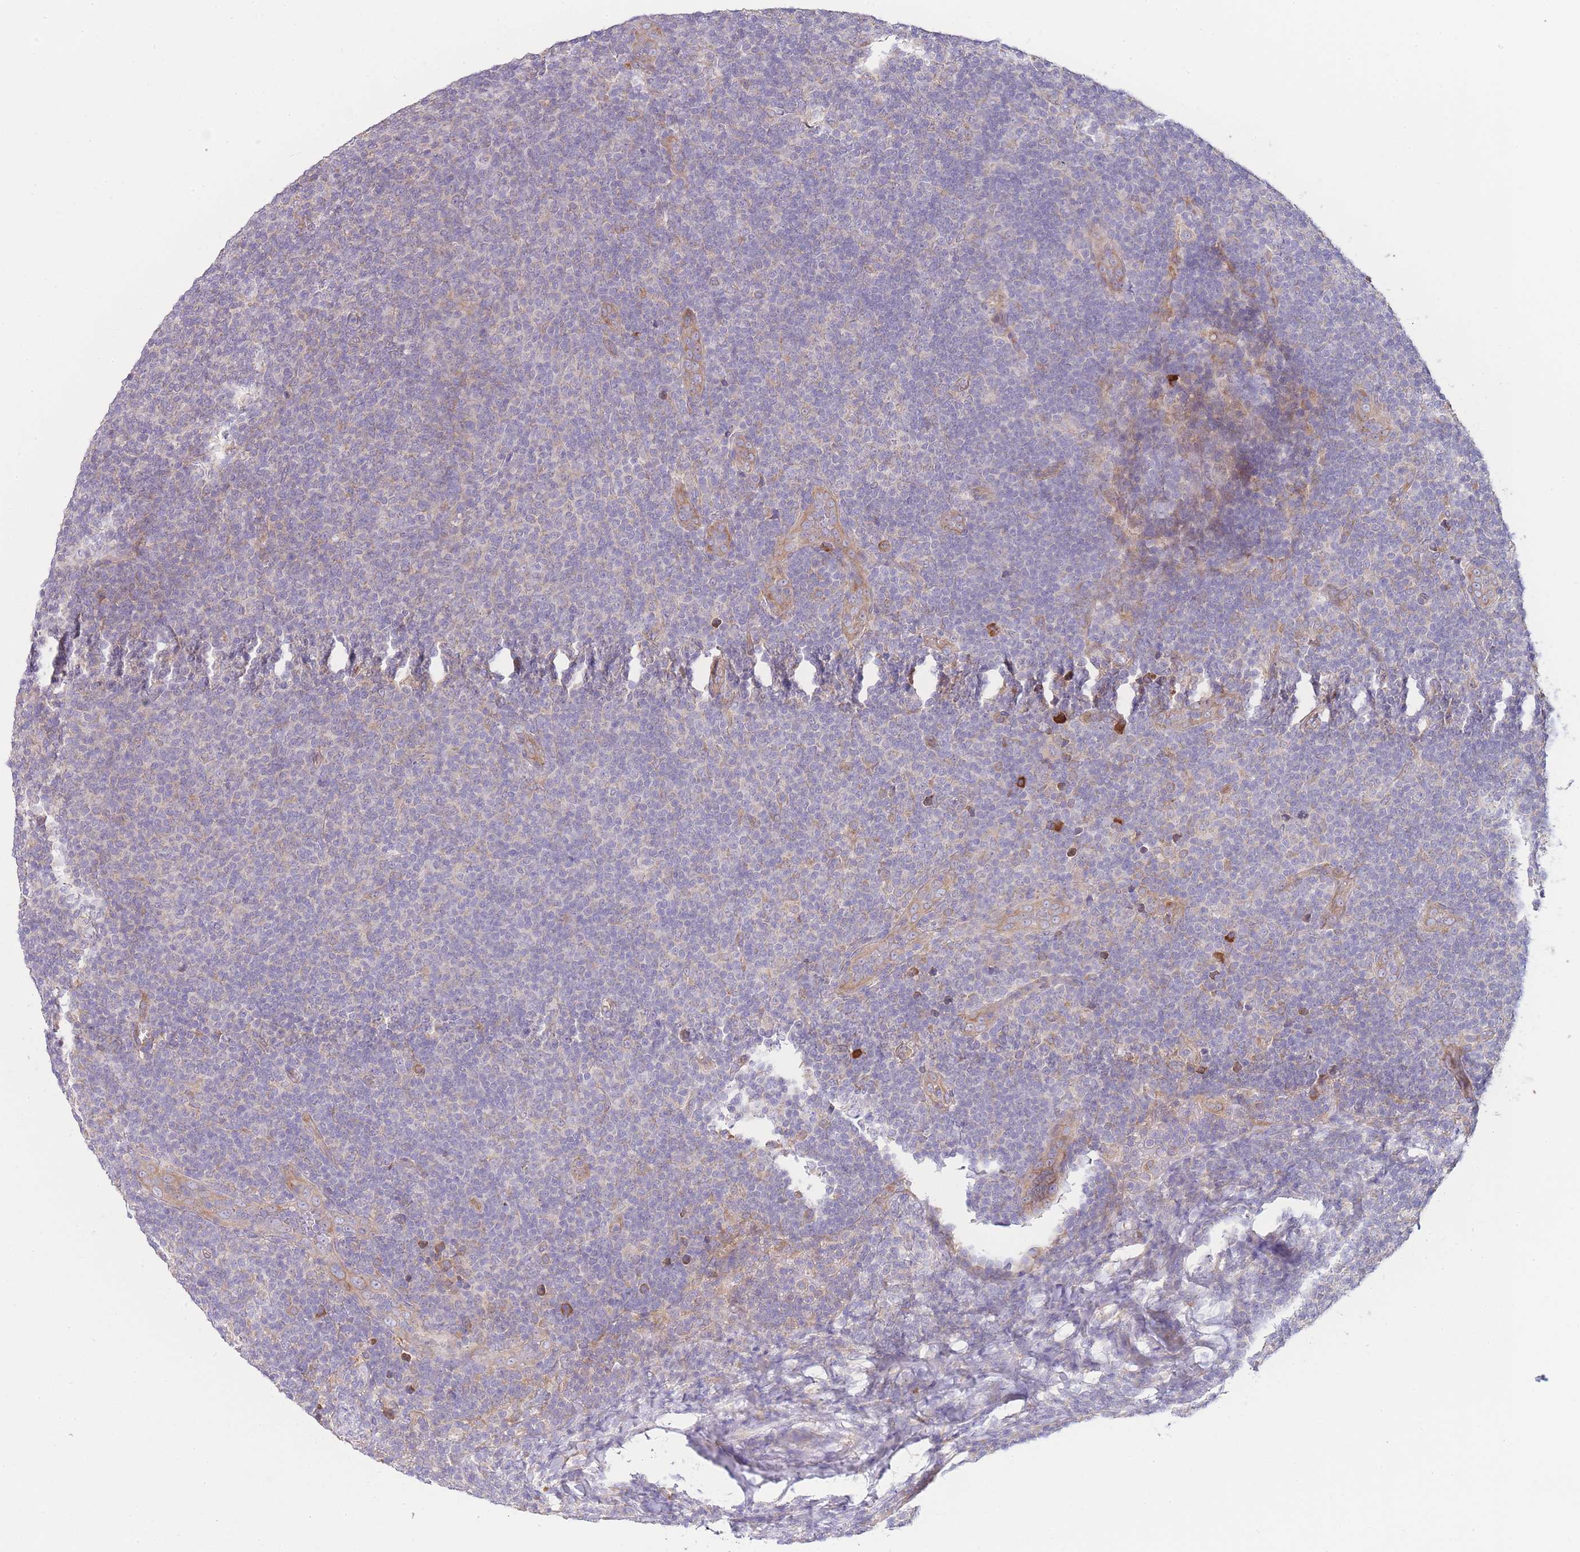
{"staining": {"intensity": "negative", "quantity": "none", "location": "none"}, "tissue": "lymphoma", "cell_type": "Tumor cells", "image_type": "cancer", "snomed": [{"axis": "morphology", "description": "Malignant lymphoma, non-Hodgkin's type, Low grade"}, {"axis": "topography", "description": "Lymph node"}], "caption": "High power microscopy photomicrograph of an immunohistochemistry histopathology image of low-grade malignant lymphoma, non-Hodgkin's type, revealing no significant positivity in tumor cells.", "gene": "BEX1", "patient": {"sex": "male", "age": 66}}